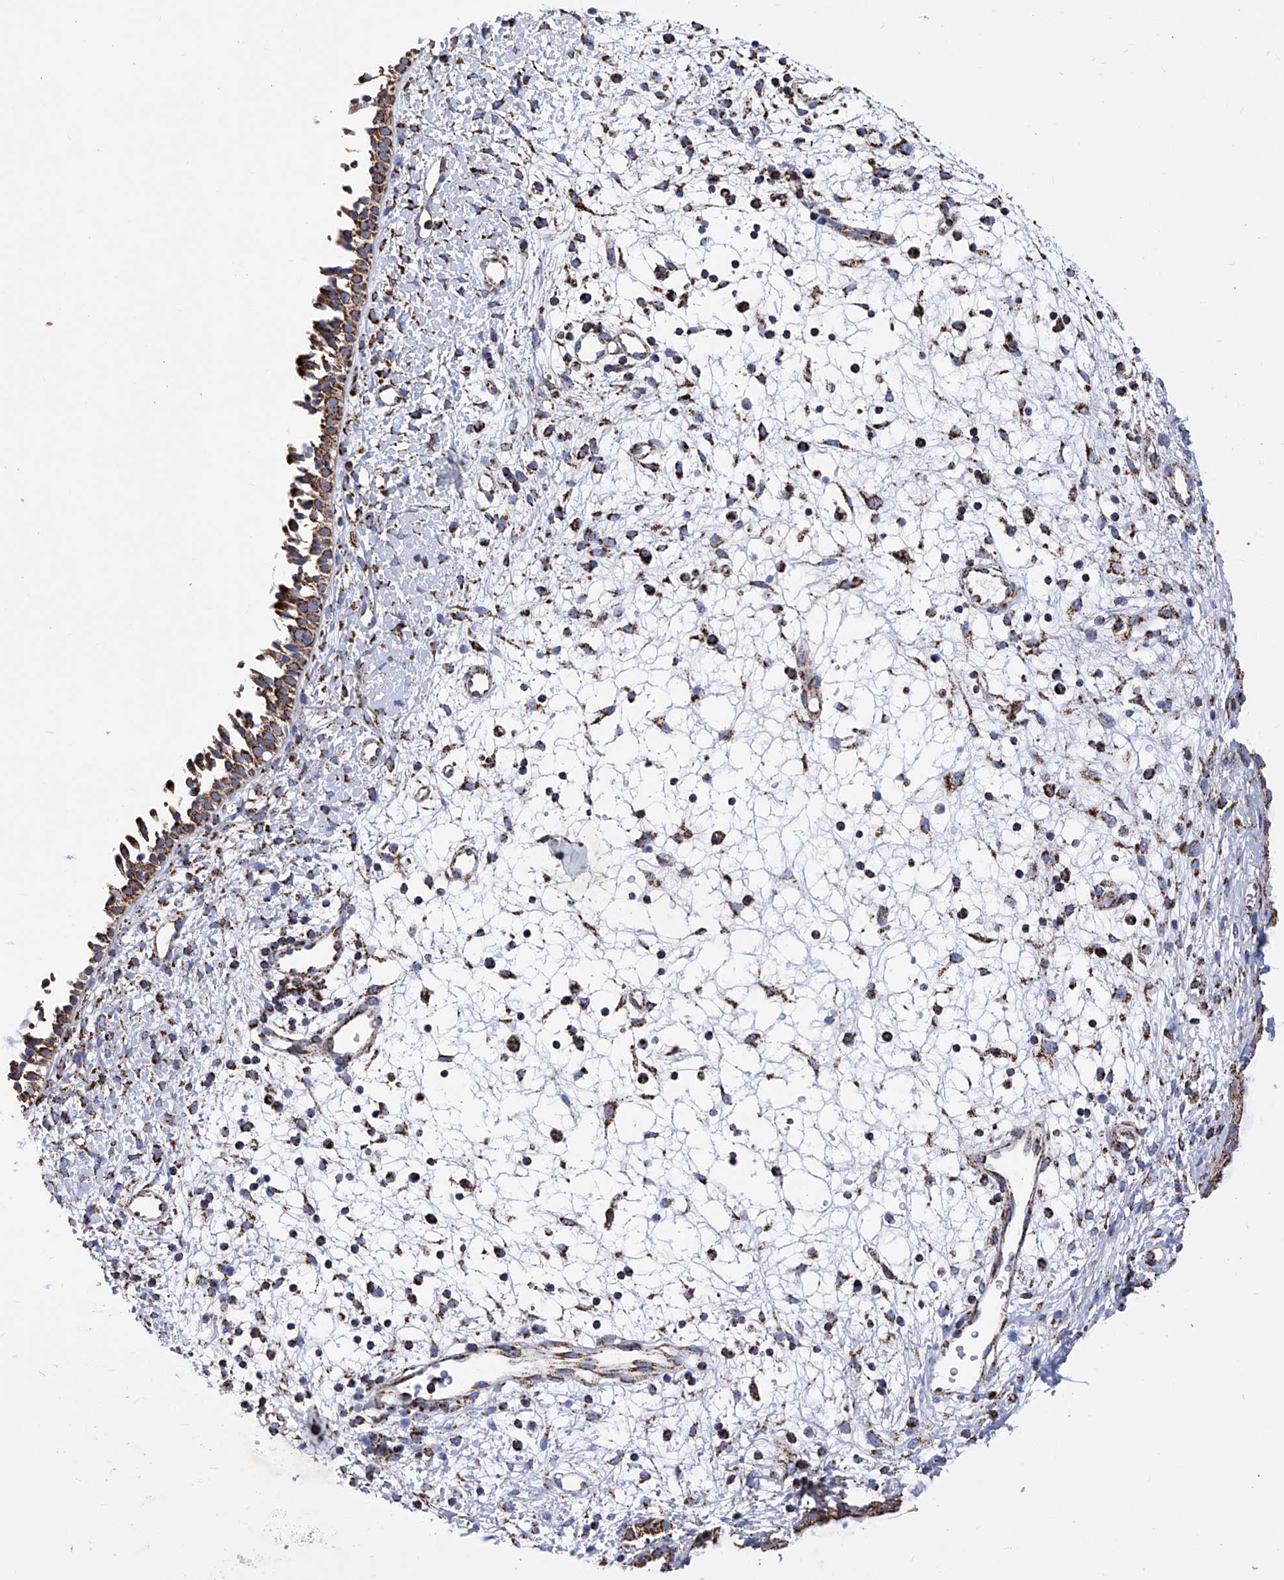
{"staining": {"intensity": "strong", "quantity": ">75%", "location": "cytoplasmic/membranous"}, "tissue": "nasopharynx", "cell_type": "Respiratory epithelial cells", "image_type": "normal", "snomed": [{"axis": "morphology", "description": "Normal tissue, NOS"}, {"axis": "topography", "description": "Nasopharynx"}], "caption": "Benign nasopharynx demonstrates strong cytoplasmic/membranous positivity in about >75% of respiratory epithelial cells.", "gene": "ATP5PF", "patient": {"sex": "male", "age": 22}}